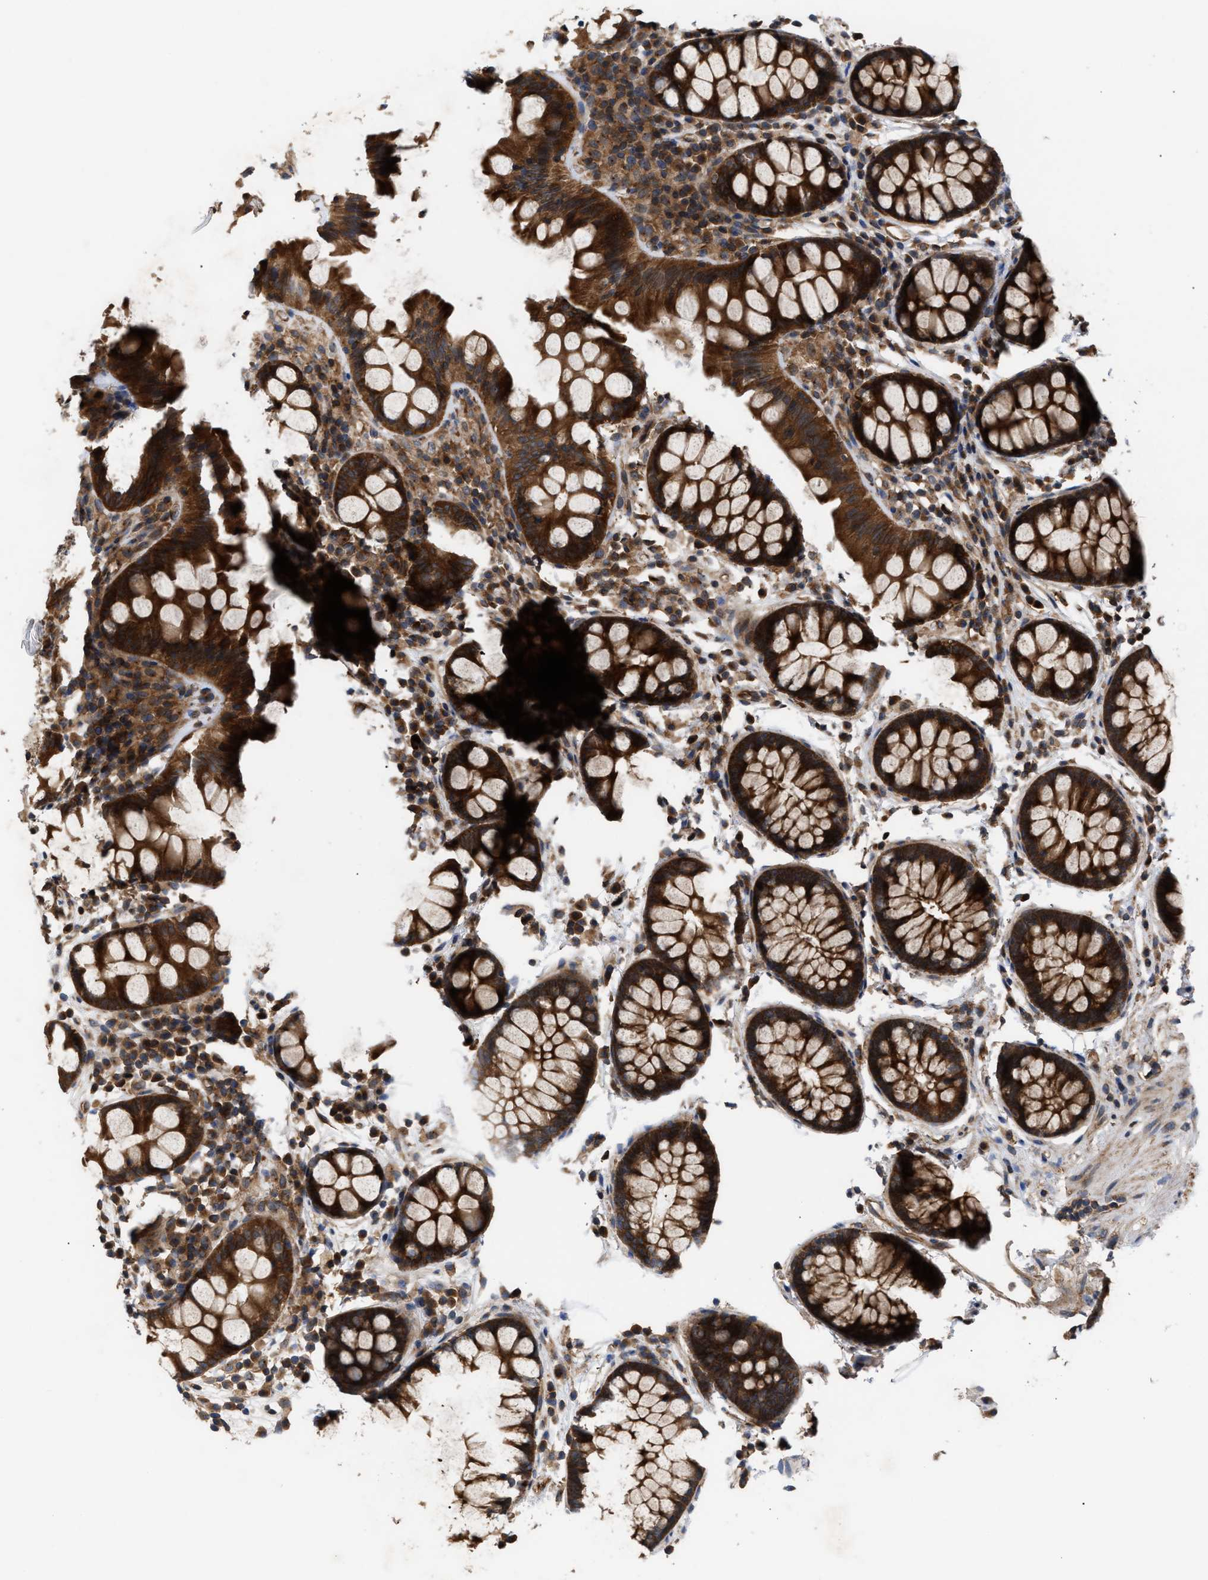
{"staining": {"intensity": "moderate", "quantity": ">75%", "location": "cytoplasmic/membranous"}, "tissue": "colon", "cell_type": "Endothelial cells", "image_type": "normal", "snomed": [{"axis": "morphology", "description": "Normal tissue, NOS"}, {"axis": "topography", "description": "Colon"}], "caption": "A micrograph showing moderate cytoplasmic/membranous expression in about >75% of endothelial cells in unremarkable colon, as visualized by brown immunohistochemical staining.", "gene": "LAPTM4B", "patient": {"sex": "female", "age": 80}}